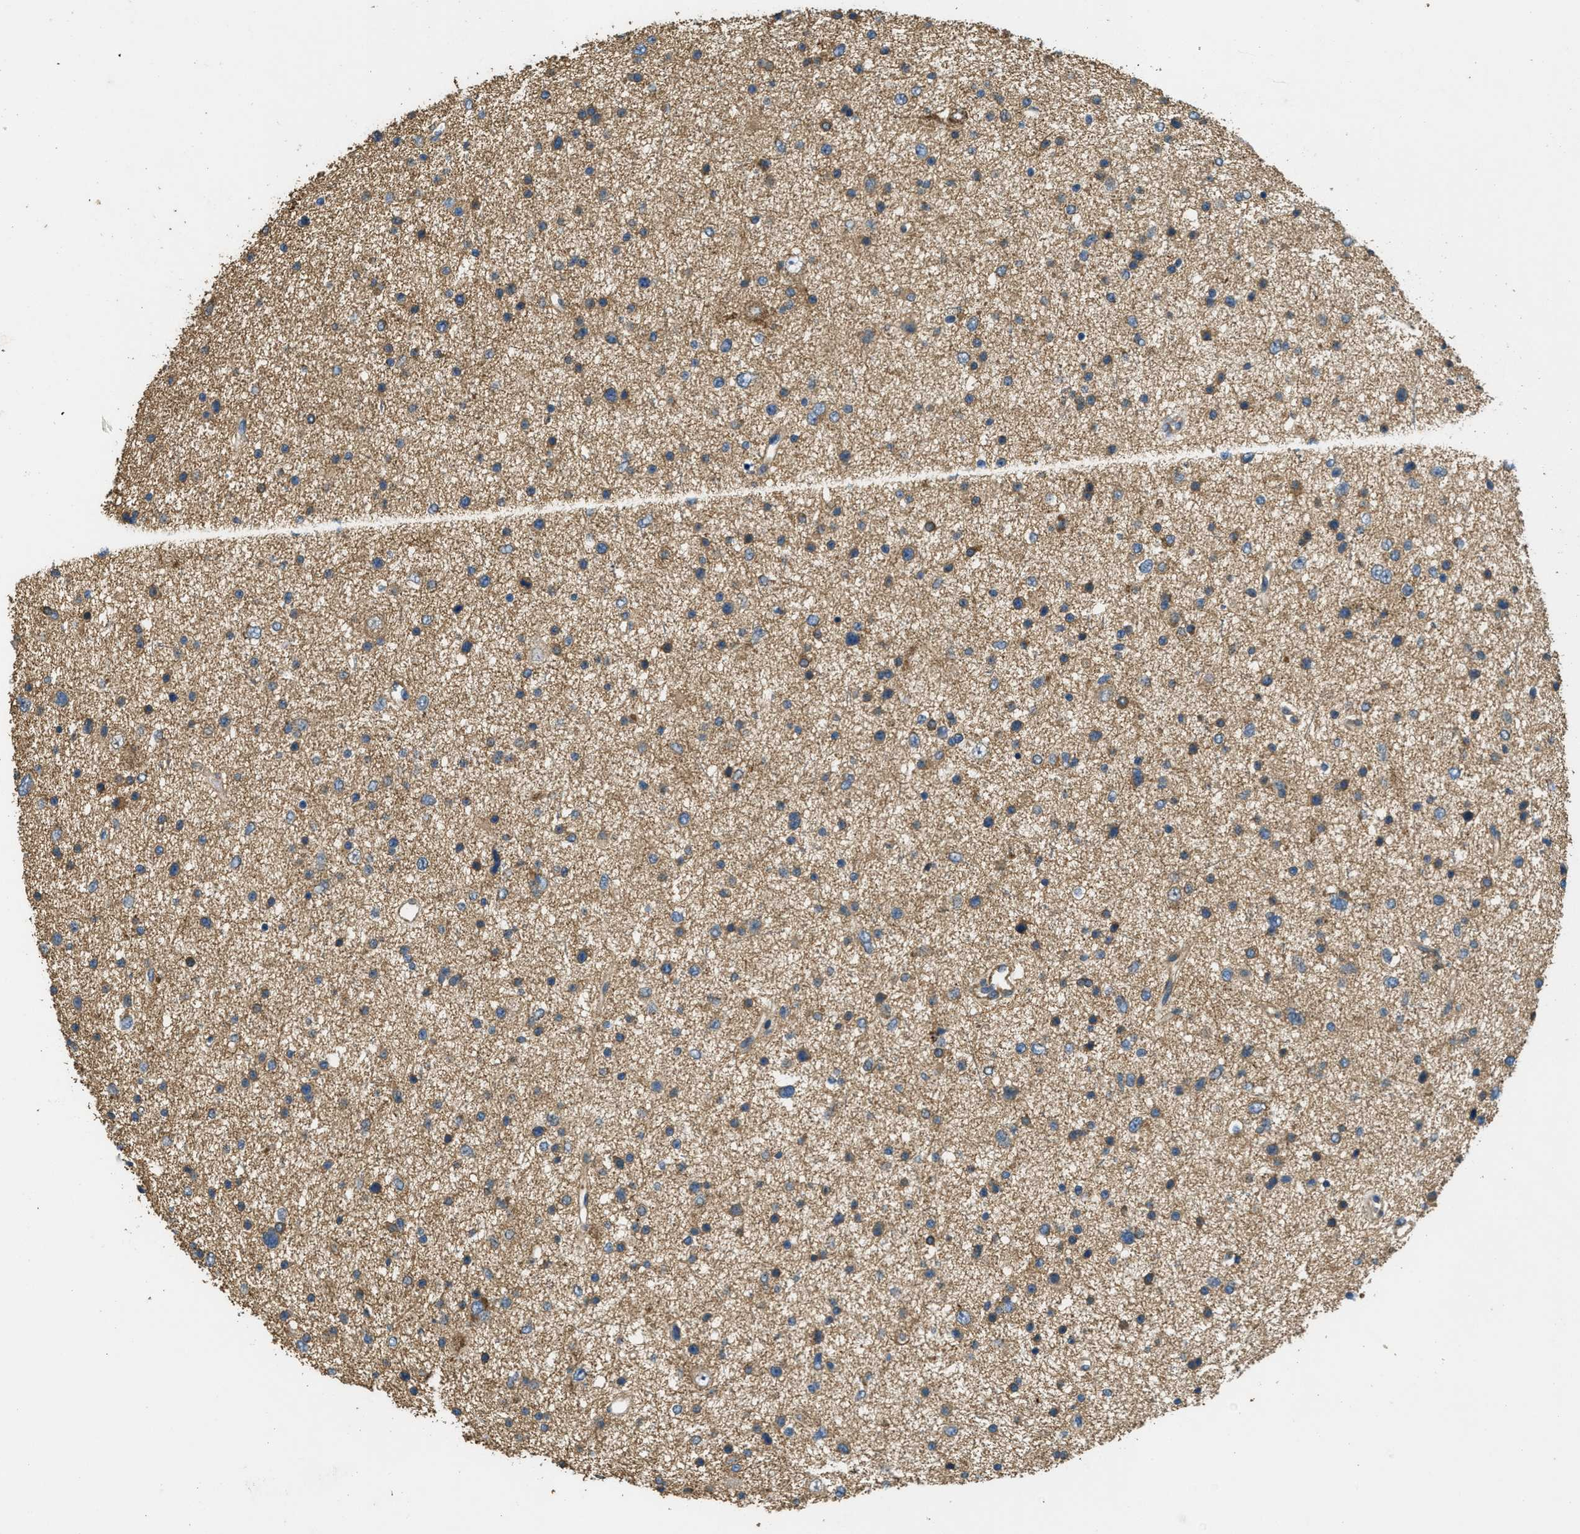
{"staining": {"intensity": "moderate", "quantity": ">75%", "location": "cytoplasmic/membranous"}, "tissue": "glioma", "cell_type": "Tumor cells", "image_type": "cancer", "snomed": [{"axis": "morphology", "description": "Glioma, malignant, Low grade"}, {"axis": "topography", "description": "Brain"}], "caption": "Moderate cytoplasmic/membranous expression for a protein is appreciated in approximately >75% of tumor cells of low-grade glioma (malignant) using IHC.", "gene": "THBS2", "patient": {"sex": "female", "age": 37}}